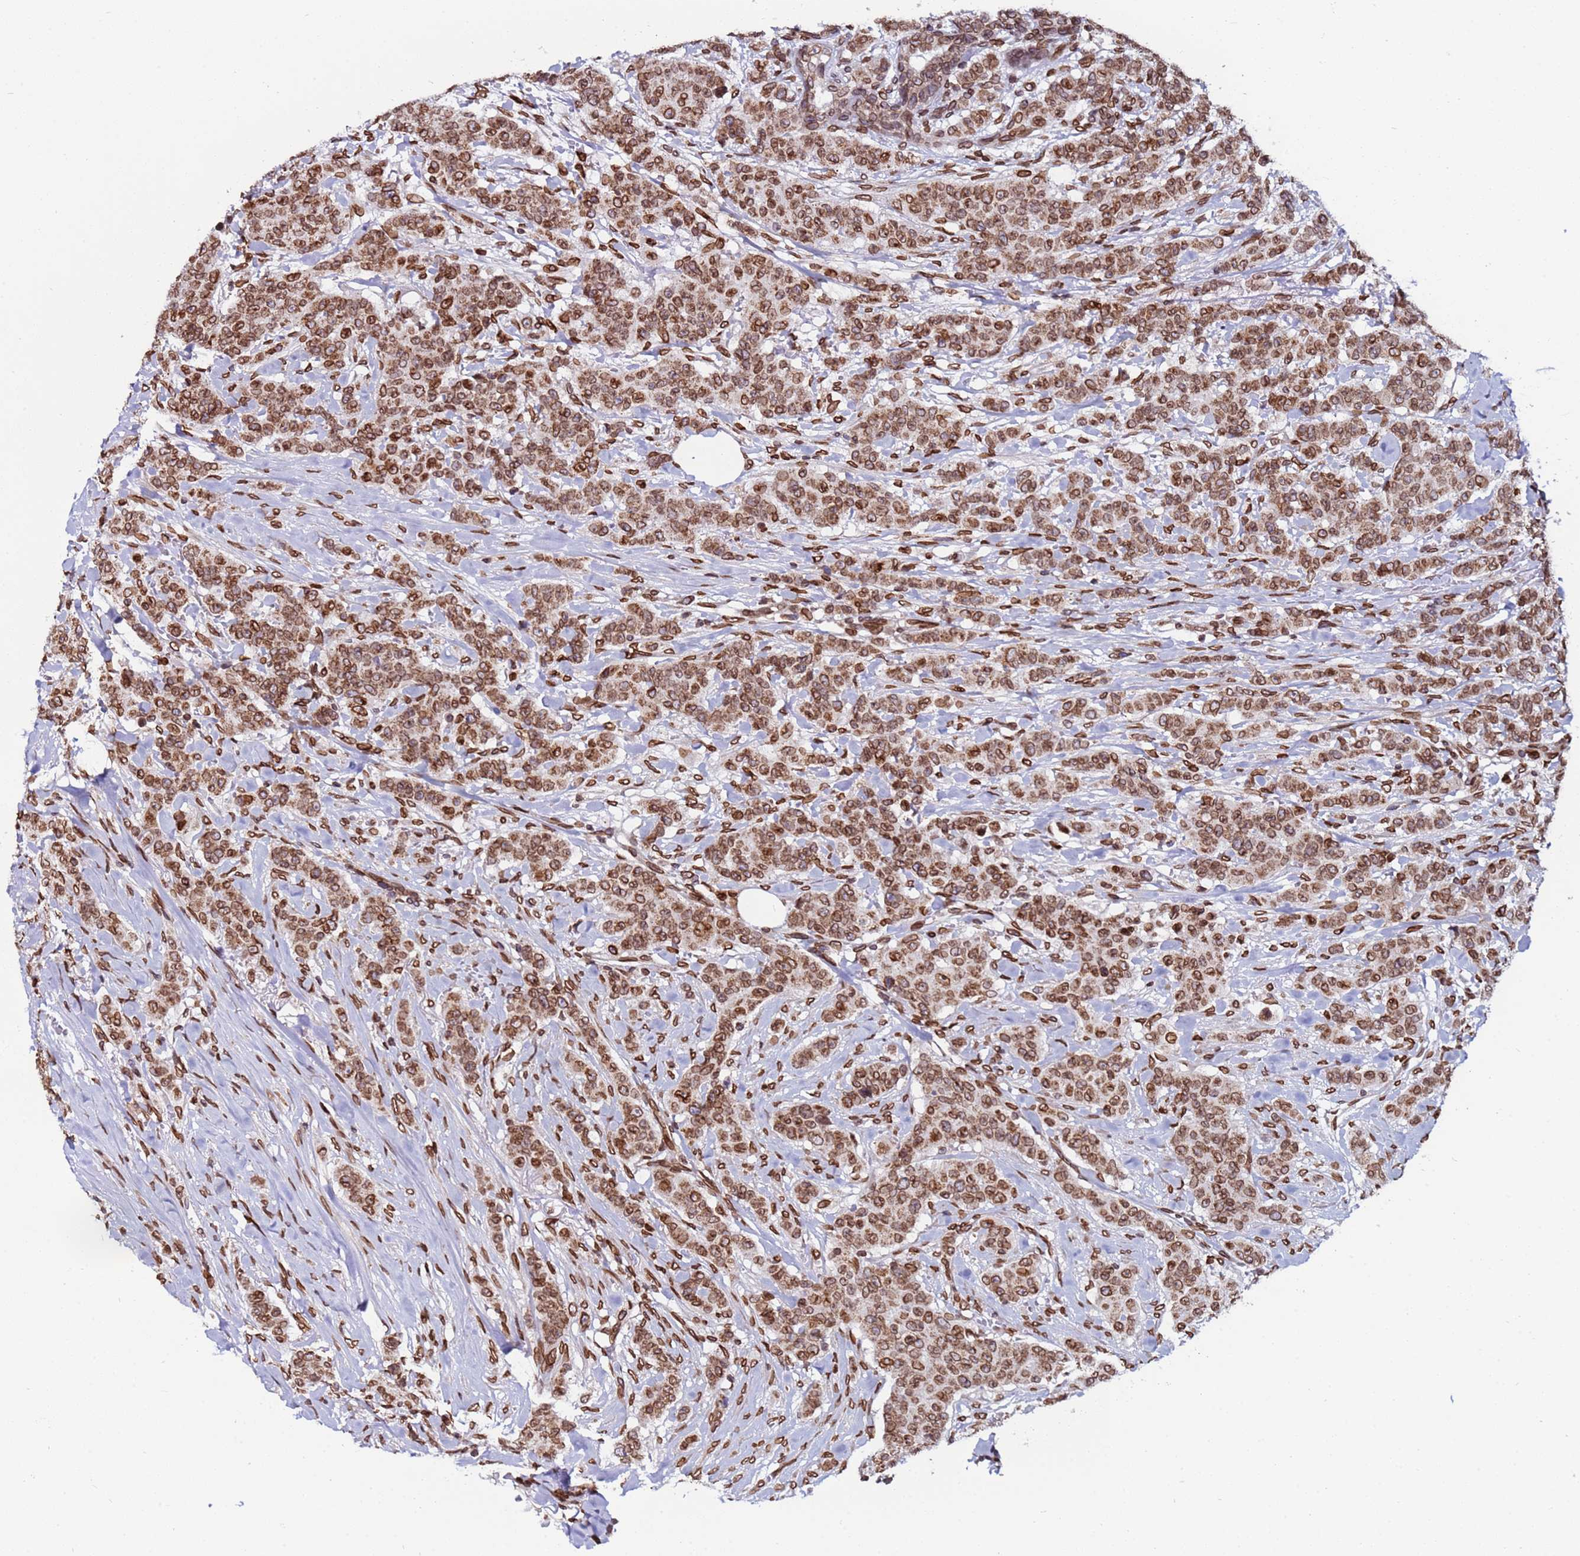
{"staining": {"intensity": "moderate", "quantity": ">75%", "location": "cytoplasmic/membranous,nuclear"}, "tissue": "breast cancer", "cell_type": "Tumor cells", "image_type": "cancer", "snomed": [{"axis": "morphology", "description": "Duct carcinoma"}, {"axis": "topography", "description": "Breast"}], "caption": "Immunohistochemical staining of breast cancer displays medium levels of moderate cytoplasmic/membranous and nuclear expression in about >75% of tumor cells.", "gene": "TOR1AIP1", "patient": {"sex": "female", "age": 40}}